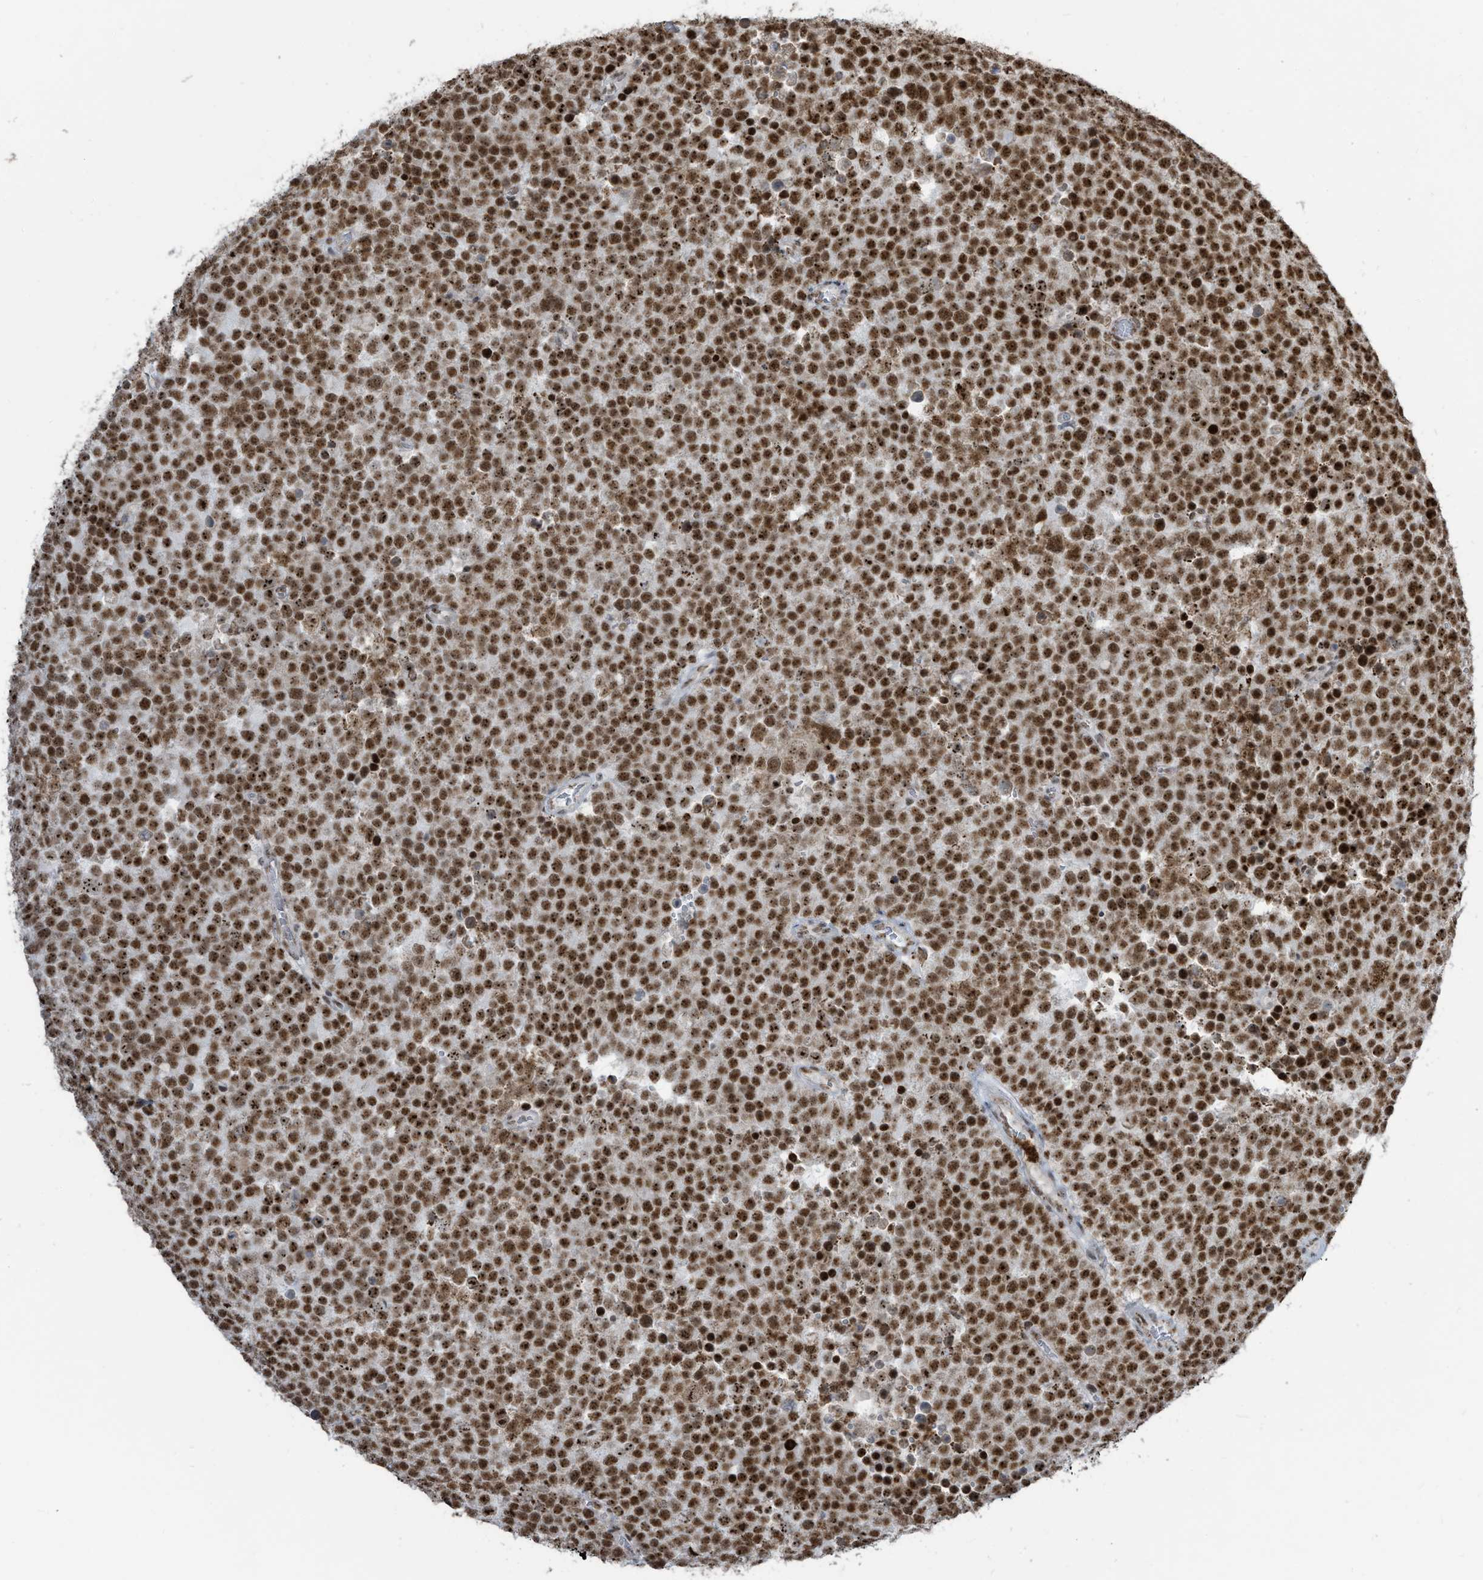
{"staining": {"intensity": "strong", "quantity": ">75%", "location": "nuclear"}, "tissue": "testis cancer", "cell_type": "Tumor cells", "image_type": "cancer", "snomed": [{"axis": "morphology", "description": "Seminoma, NOS"}, {"axis": "topography", "description": "Testis"}], "caption": "Testis cancer (seminoma) was stained to show a protein in brown. There is high levels of strong nuclear positivity in approximately >75% of tumor cells.", "gene": "LBH", "patient": {"sex": "male", "age": 71}}